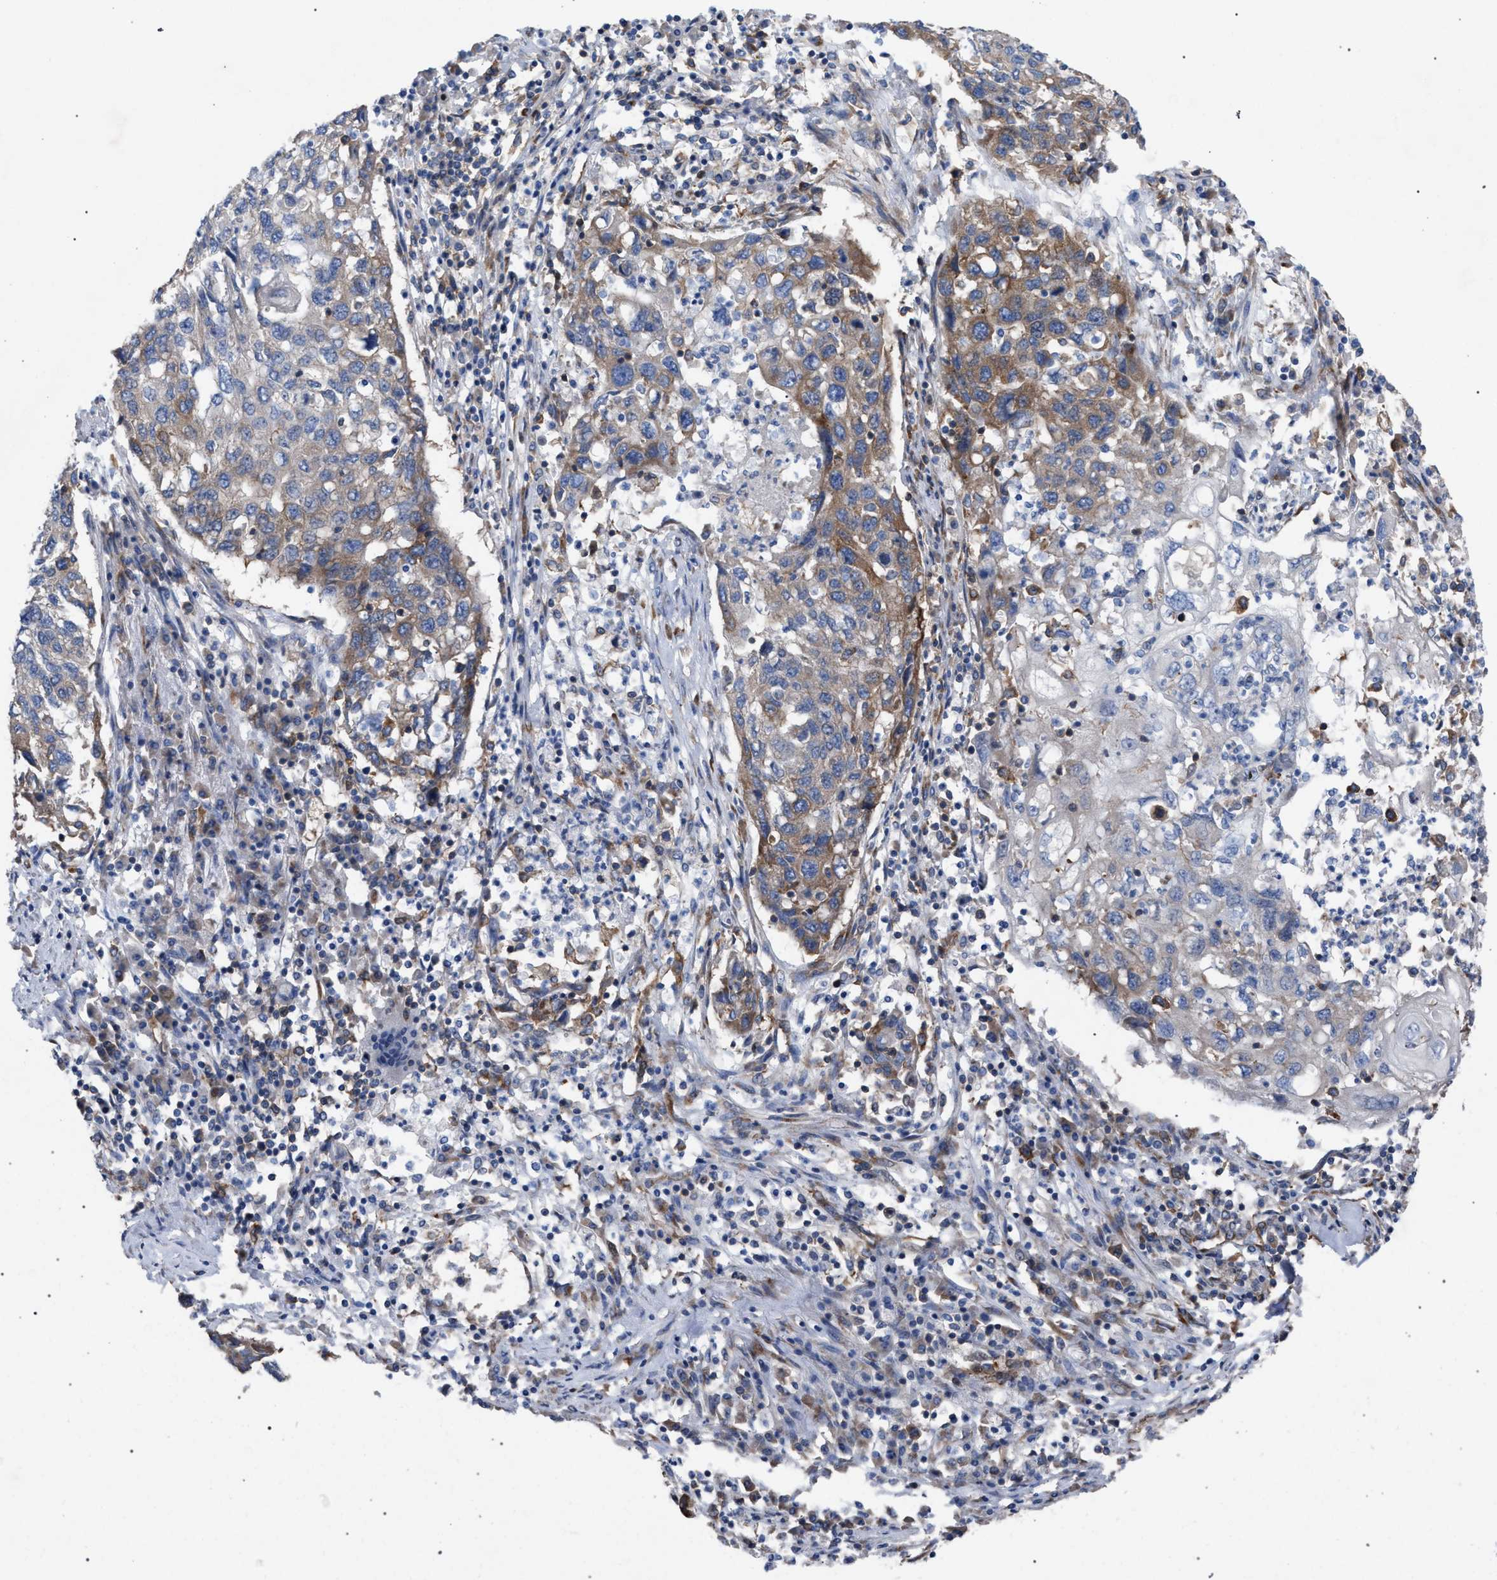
{"staining": {"intensity": "moderate", "quantity": "25%-75%", "location": "cytoplasmic/membranous"}, "tissue": "lung cancer", "cell_type": "Tumor cells", "image_type": "cancer", "snomed": [{"axis": "morphology", "description": "Squamous cell carcinoma, NOS"}, {"axis": "topography", "description": "Lung"}], "caption": "Lung squamous cell carcinoma was stained to show a protein in brown. There is medium levels of moderate cytoplasmic/membranous staining in about 25%-75% of tumor cells.", "gene": "CDR2L", "patient": {"sex": "female", "age": 63}}